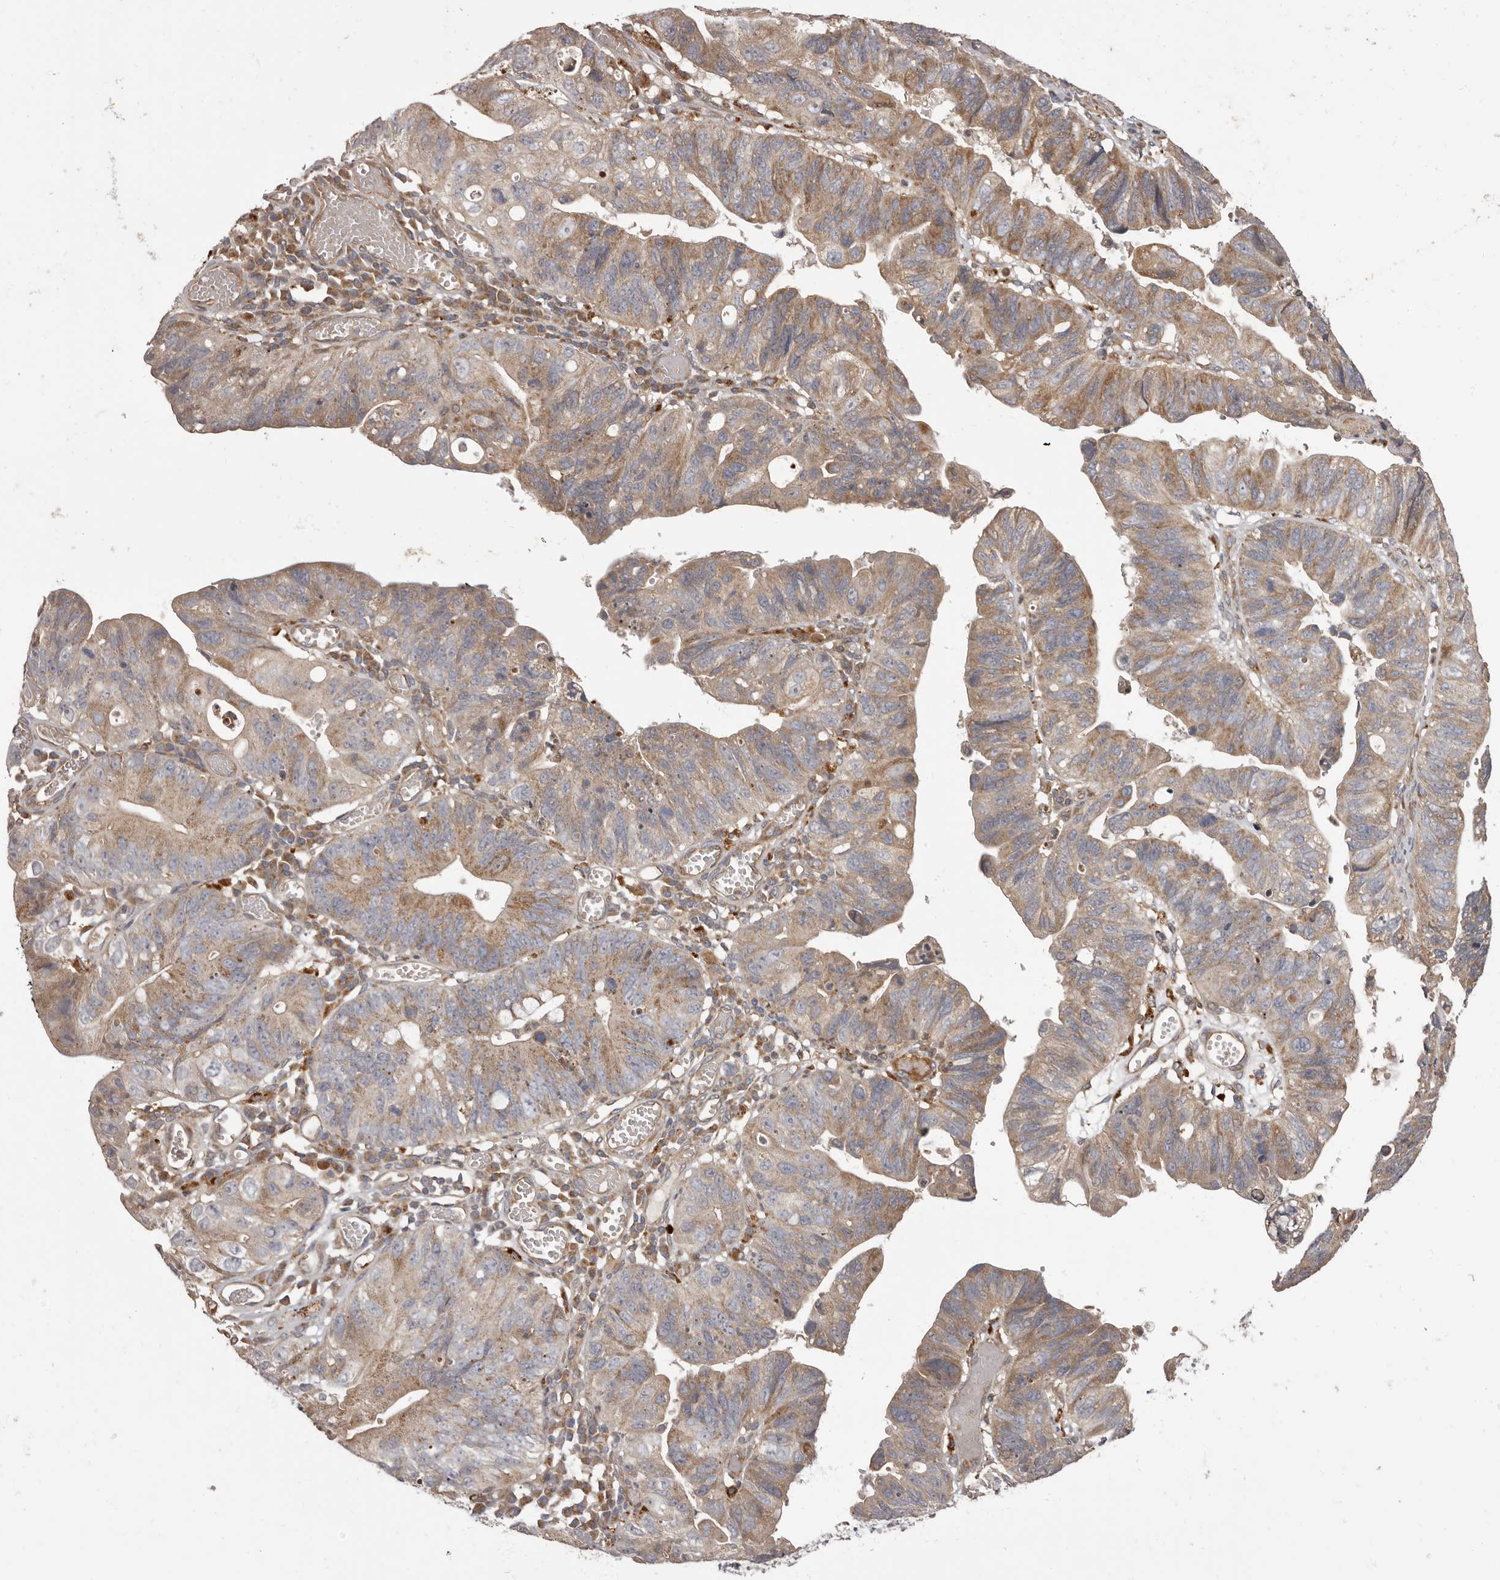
{"staining": {"intensity": "weak", "quantity": ">75%", "location": "cytoplasmic/membranous"}, "tissue": "stomach cancer", "cell_type": "Tumor cells", "image_type": "cancer", "snomed": [{"axis": "morphology", "description": "Adenocarcinoma, NOS"}, {"axis": "topography", "description": "Stomach"}], "caption": "This micrograph shows immunohistochemistry (IHC) staining of stomach adenocarcinoma, with low weak cytoplasmic/membranous positivity in about >75% of tumor cells.", "gene": "ADCY2", "patient": {"sex": "male", "age": 59}}